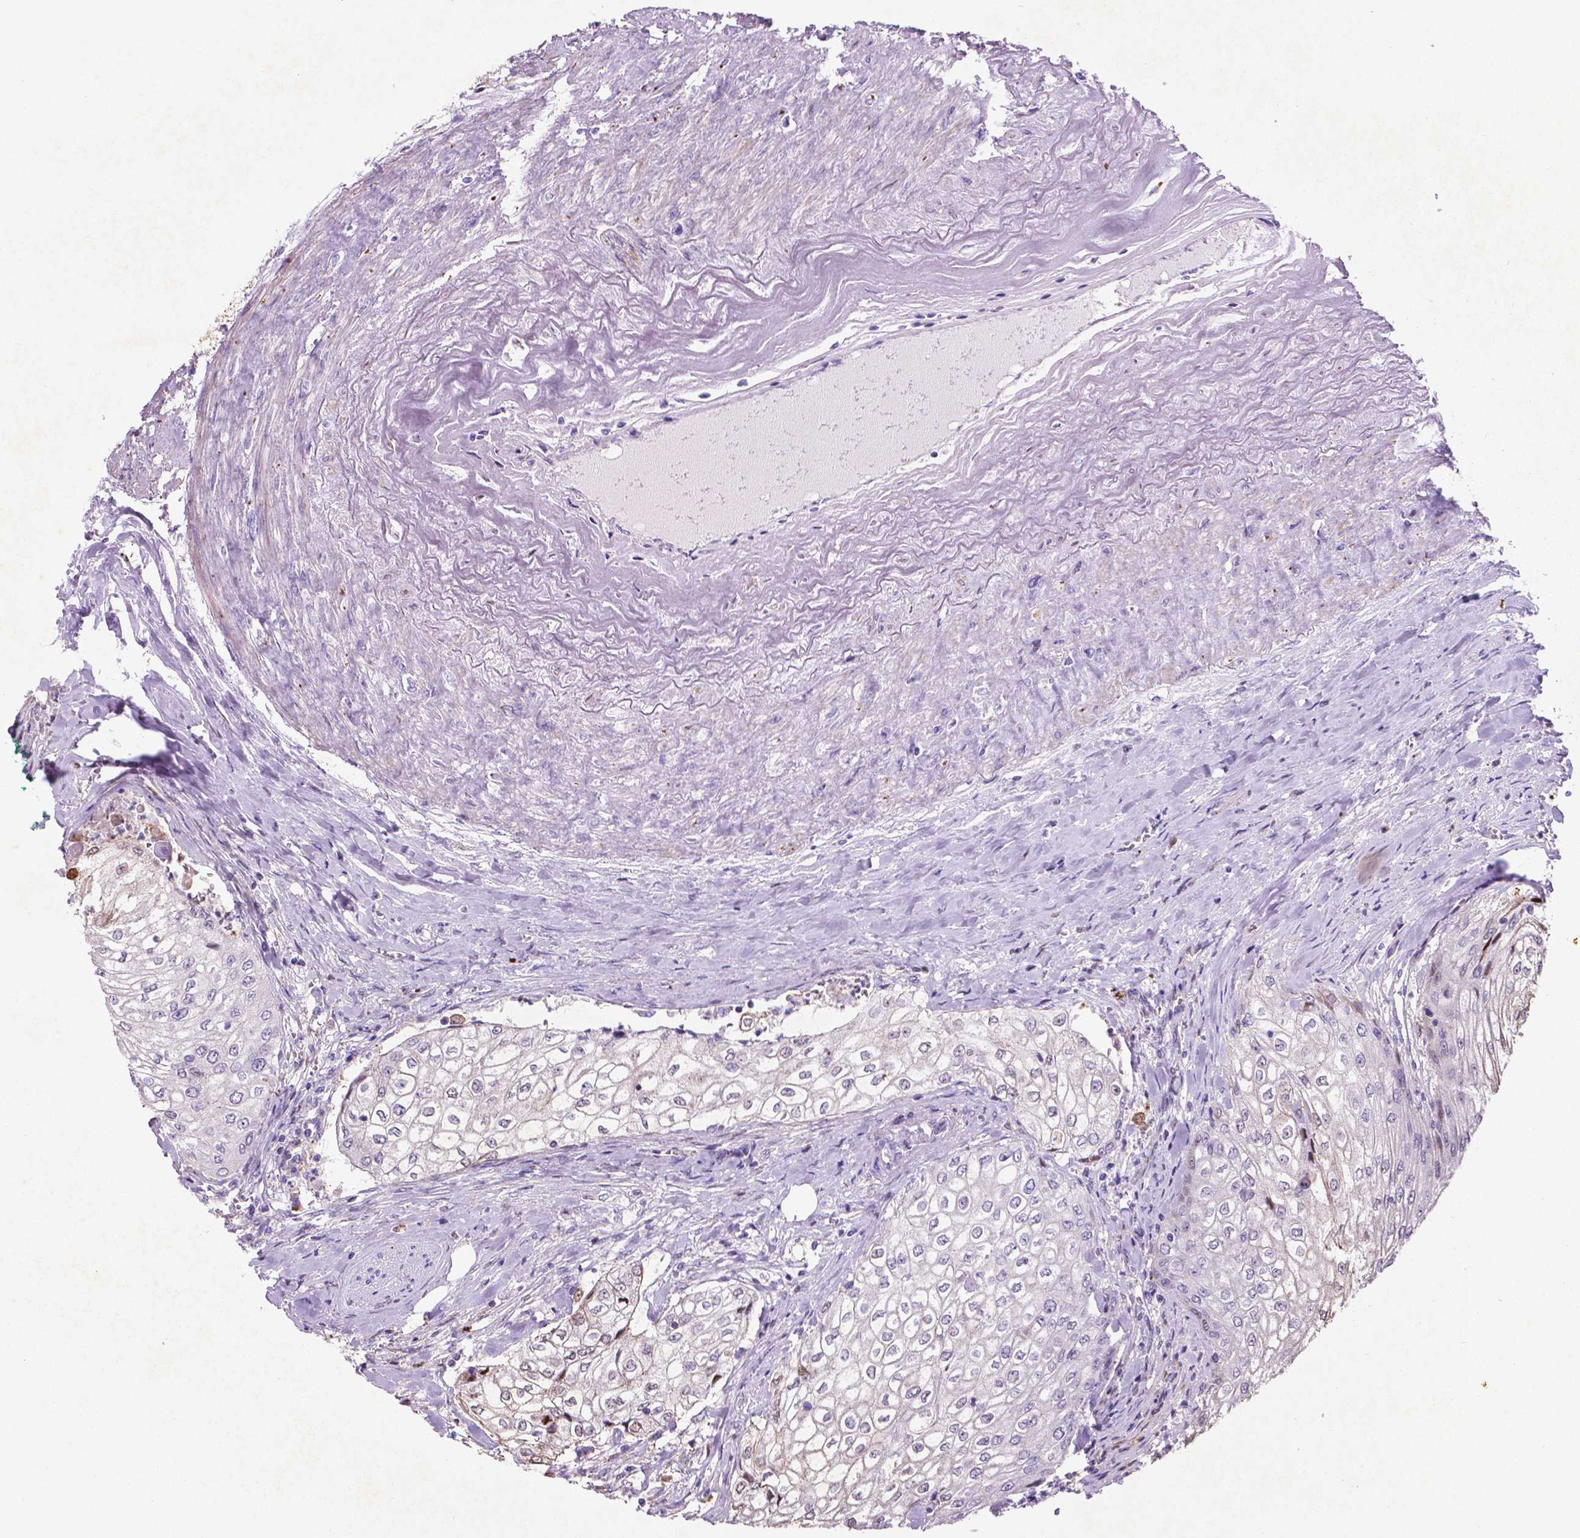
{"staining": {"intensity": "moderate", "quantity": "<25%", "location": "nuclear"}, "tissue": "urothelial cancer", "cell_type": "Tumor cells", "image_type": "cancer", "snomed": [{"axis": "morphology", "description": "Urothelial carcinoma, High grade"}, {"axis": "topography", "description": "Urinary bladder"}], "caption": "Immunohistochemical staining of human high-grade urothelial carcinoma demonstrates moderate nuclear protein staining in approximately <25% of tumor cells. (Brightfield microscopy of DAB IHC at high magnification).", "gene": "TM4SF20", "patient": {"sex": "male", "age": 62}}